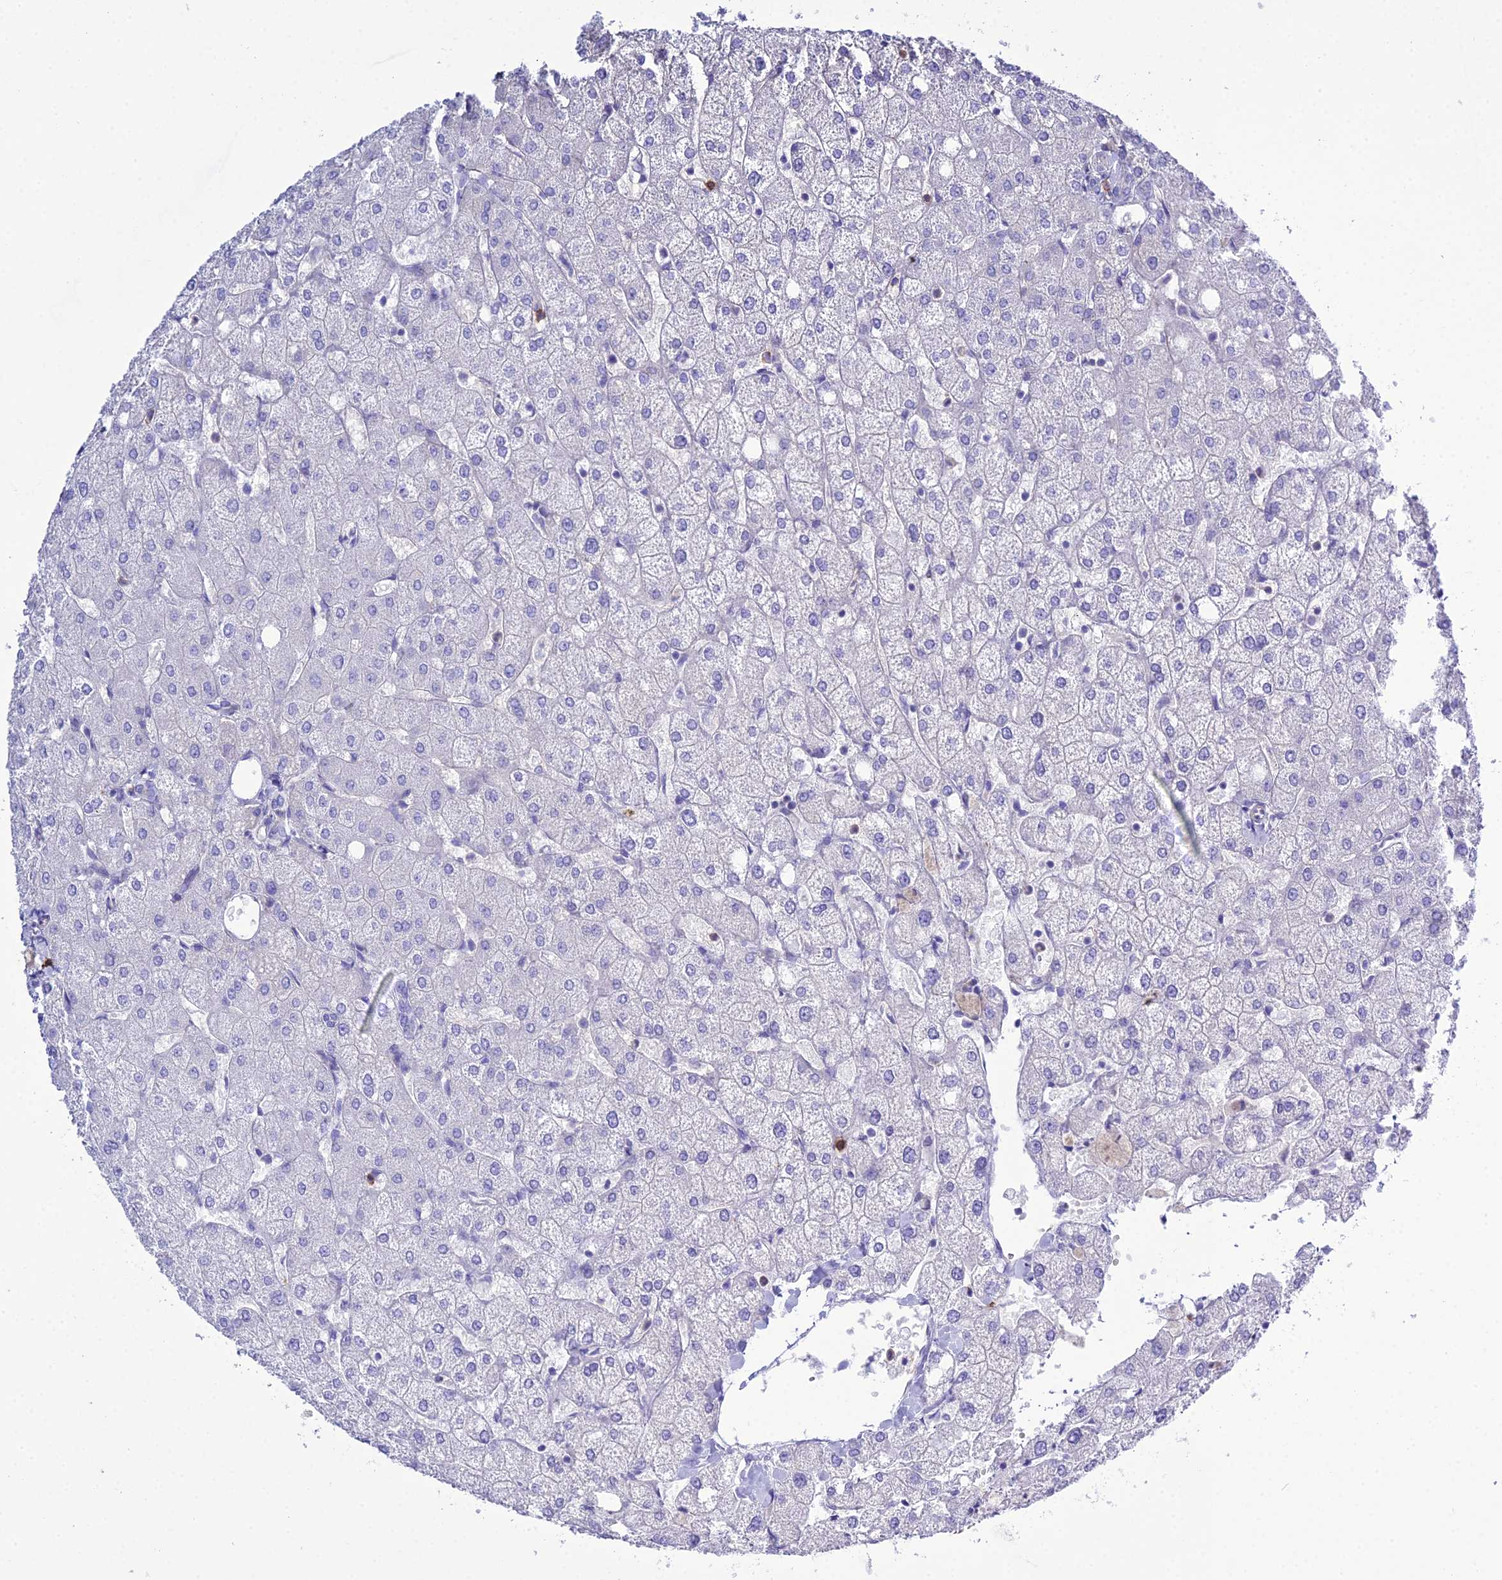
{"staining": {"intensity": "negative", "quantity": "none", "location": "none"}, "tissue": "liver", "cell_type": "Cholangiocytes", "image_type": "normal", "snomed": [{"axis": "morphology", "description": "Normal tissue, NOS"}, {"axis": "topography", "description": "Liver"}], "caption": "IHC of benign human liver displays no staining in cholangiocytes. The staining is performed using DAB brown chromogen with nuclei counter-stained in using hematoxylin.", "gene": "OR1Q1", "patient": {"sex": "female", "age": 54}}